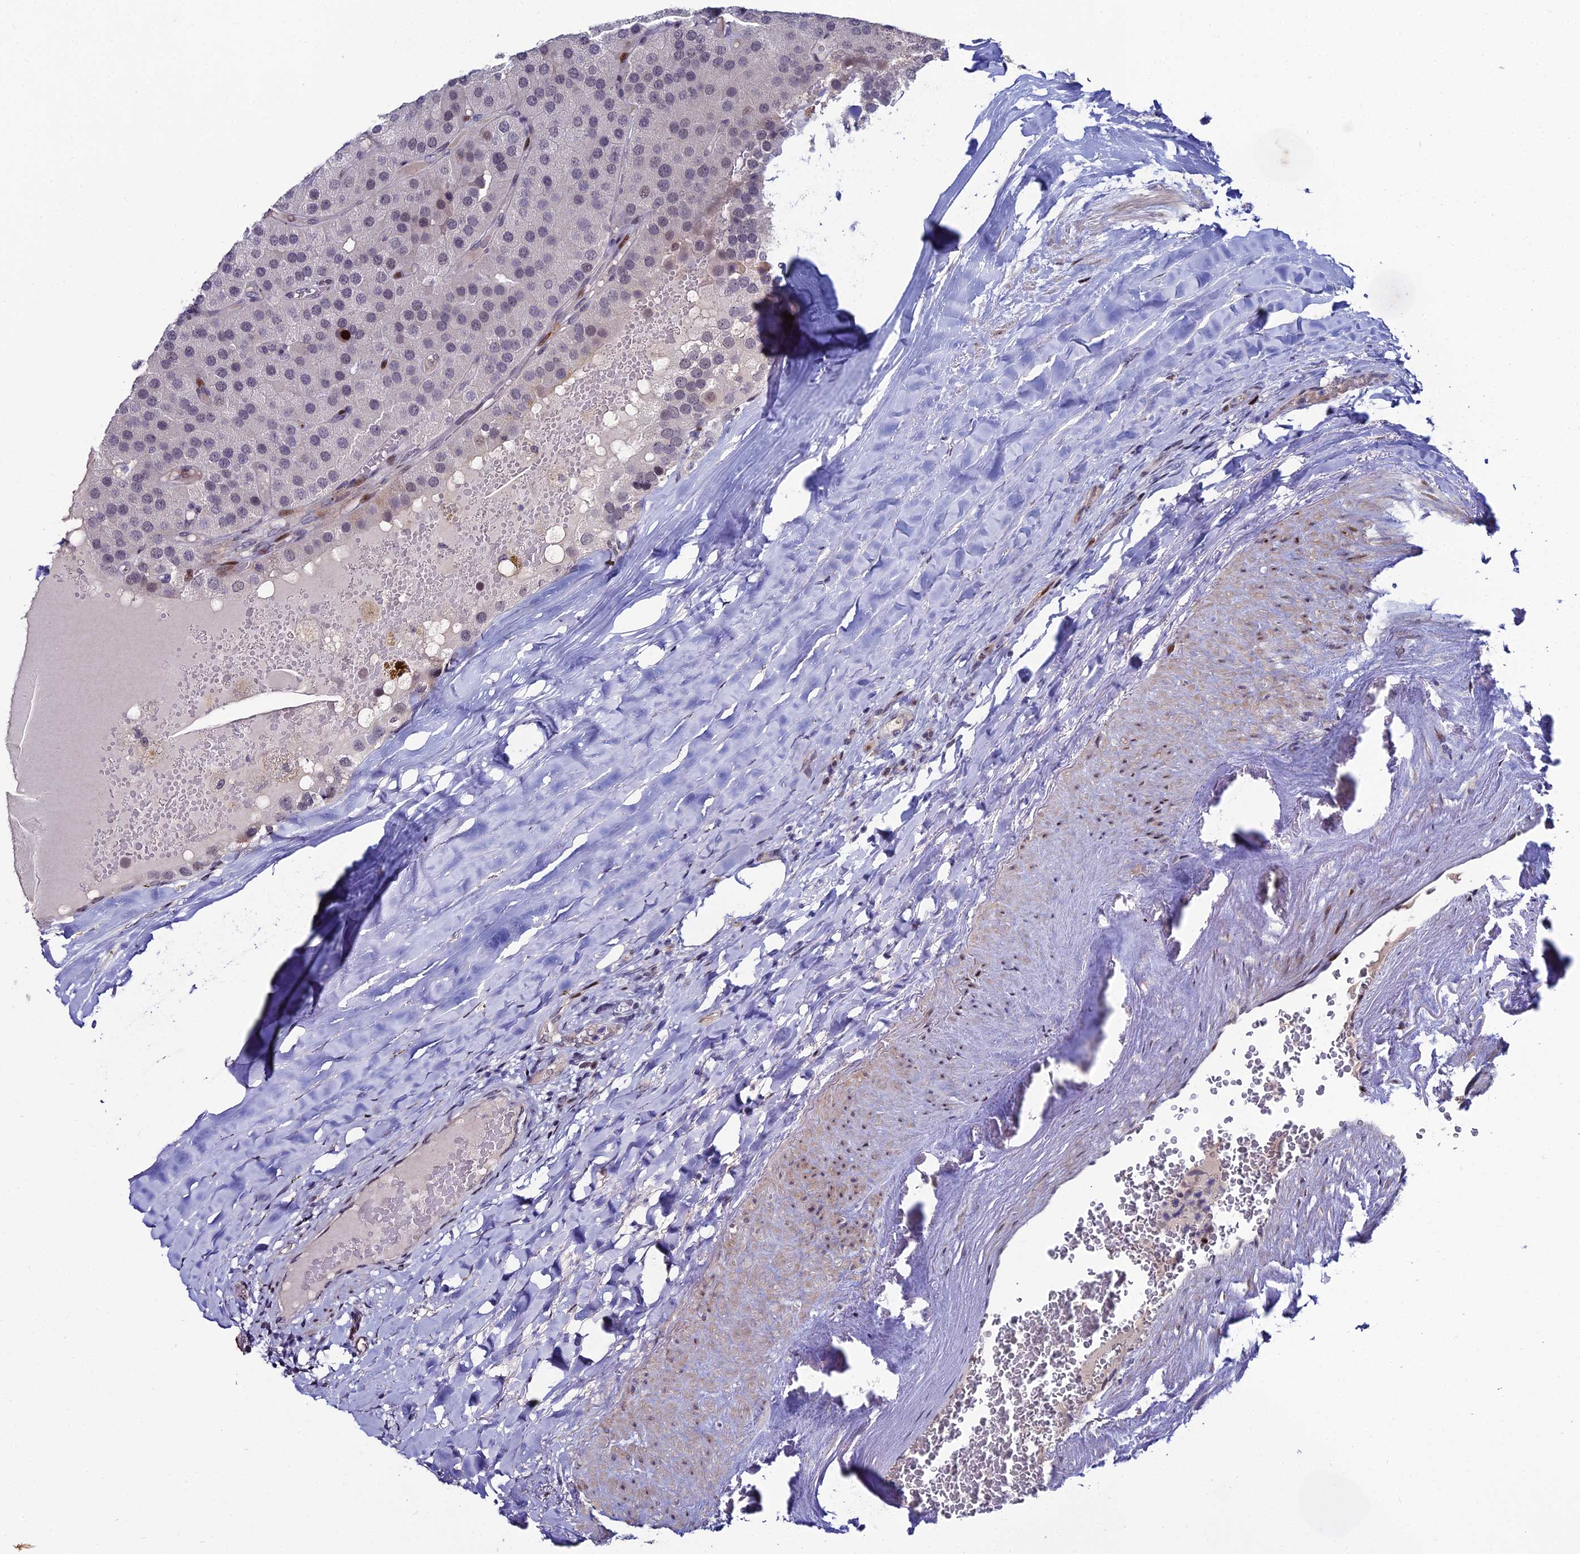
{"staining": {"intensity": "strong", "quantity": "<25%", "location": "nuclear"}, "tissue": "parathyroid gland", "cell_type": "Glandular cells", "image_type": "normal", "snomed": [{"axis": "morphology", "description": "Normal tissue, NOS"}, {"axis": "morphology", "description": "Adenoma, NOS"}, {"axis": "topography", "description": "Parathyroid gland"}], "caption": "Immunohistochemistry staining of normal parathyroid gland, which displays medium levels of strong nuclear positivity in approximately <25% of glandular cells indicating strong nuclear protein staining. The staining was performed using DAB (3,3'-diaminobenzidine) (brown) for protein detection and nuclei were counterstained in hematoxylin (blue).", "gene": "TAF9B", "patient": {"sex": "female", "age": 86}}